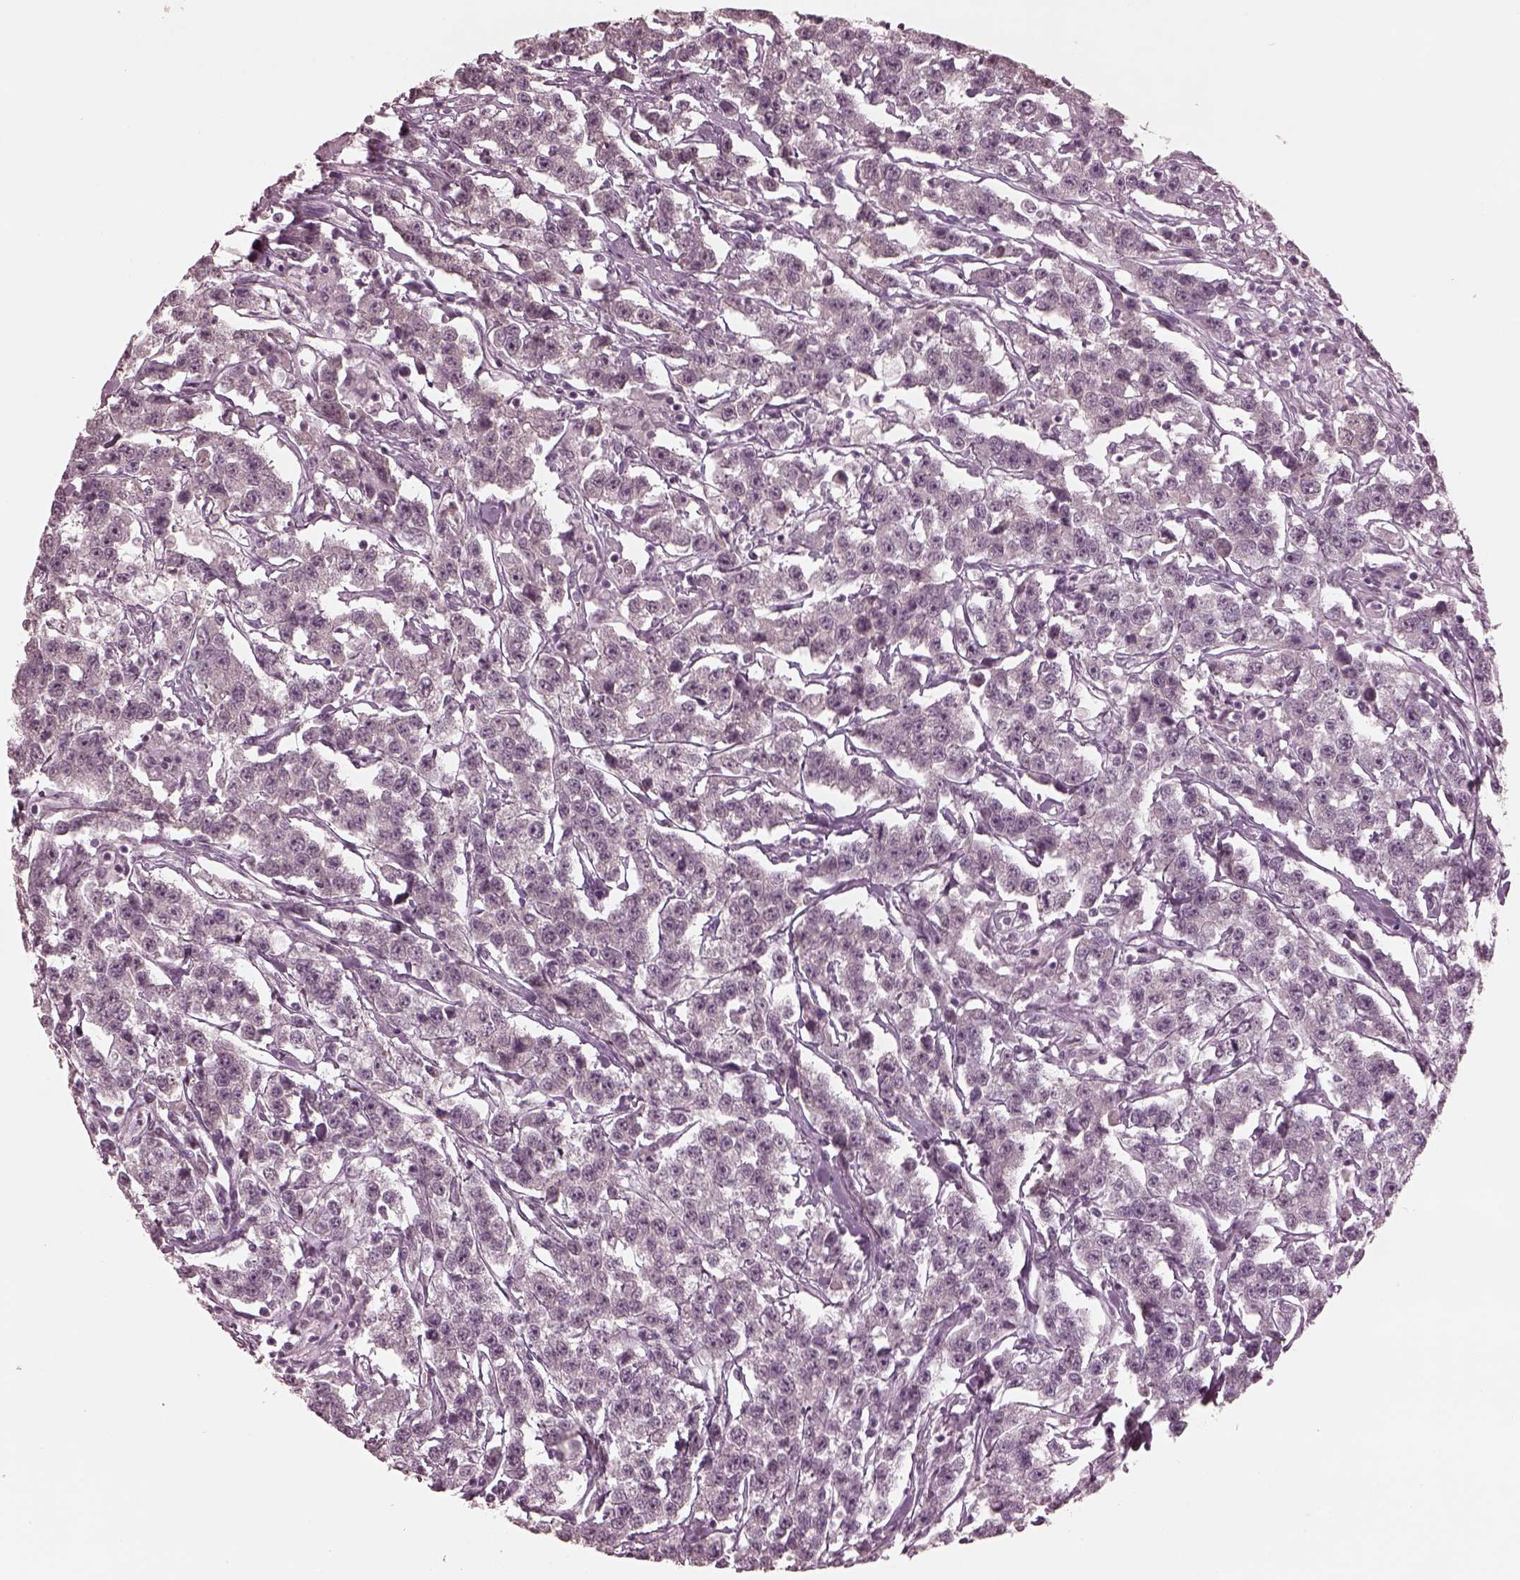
{"staining": {"intensity": "negative", "quantity": "none", "location": "none"}, "tissue": "testis cancer", "cell_type": "Tumor cells", "image_type": "cancer", "snomed": [{"axis": "morphology", "description": "Seminoma, NOS"}, {"axis": "topography", "description": "Testis"}], "caption": "Immunohistochemistry histopathology image of neoplastic tissue: seminoma (testis) stained with DAB (3,3'-diaminobenzidine) demonstrates no significant protein expression in tumor cells.", "gene": "KRT79", "patient": {"sex": "male", "age": 59}}